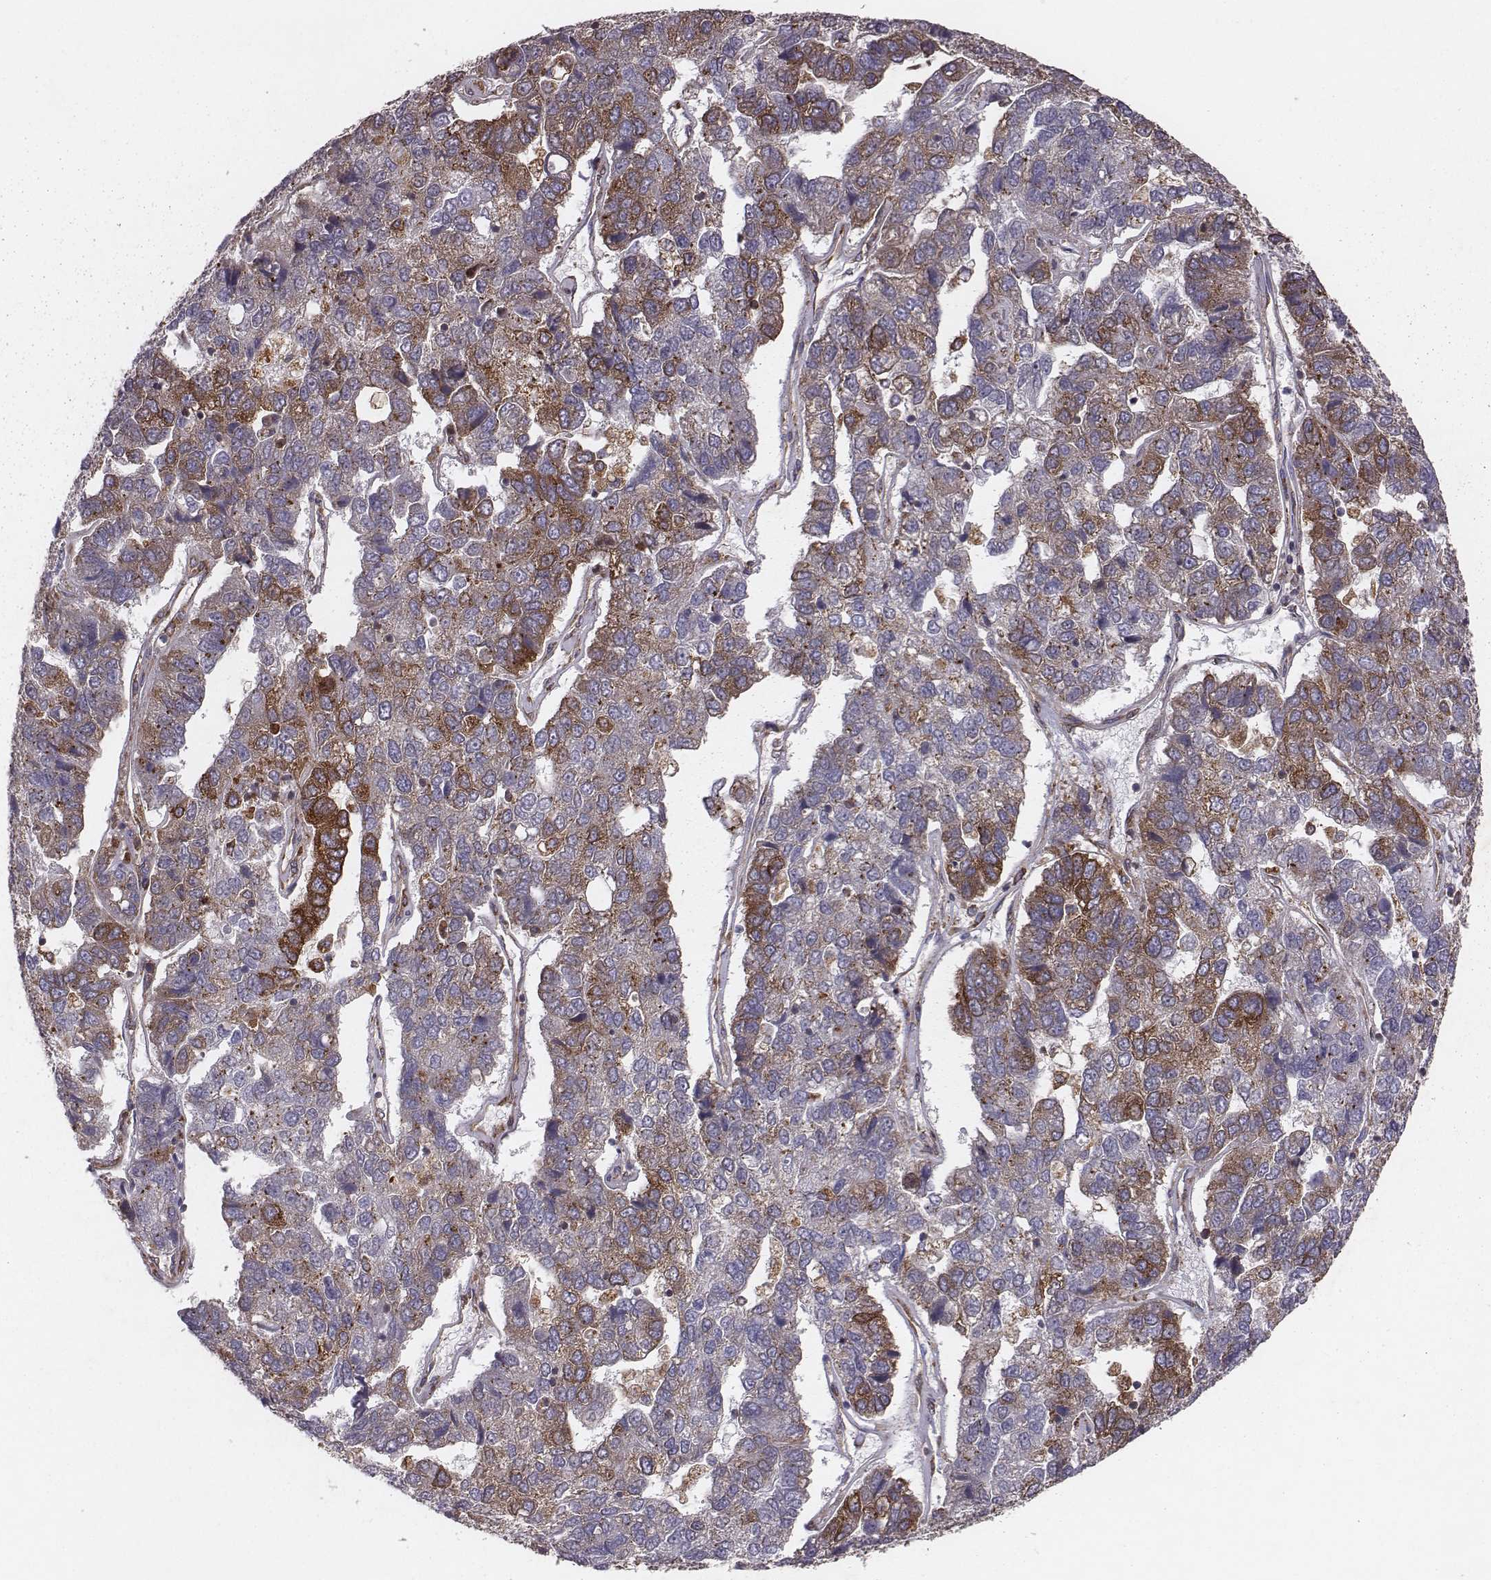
{"staining": {"intensity": "moderate", "quantity": "25%-75%", "location": "cytoplasmic/membranous"}, "tissue": "pancreatic cancer", "cell_type": "Tumor cells", "image_type": "cancer", "snomed": [{"axis": "morphology", "description": "Adenocarcinoma, NOS"}, {"axis": "topography", "description": "Pancreas"}], "caption": "About 25%-75% of tumor cells in human adenocarcinoma (pancreatic) exhibit moderate cytoplasmic/membranous protein expression as visualized by brown immunohistochemical staining.", "gene": "TXLNA", "patient": {"sex": "female", "age": 61}}